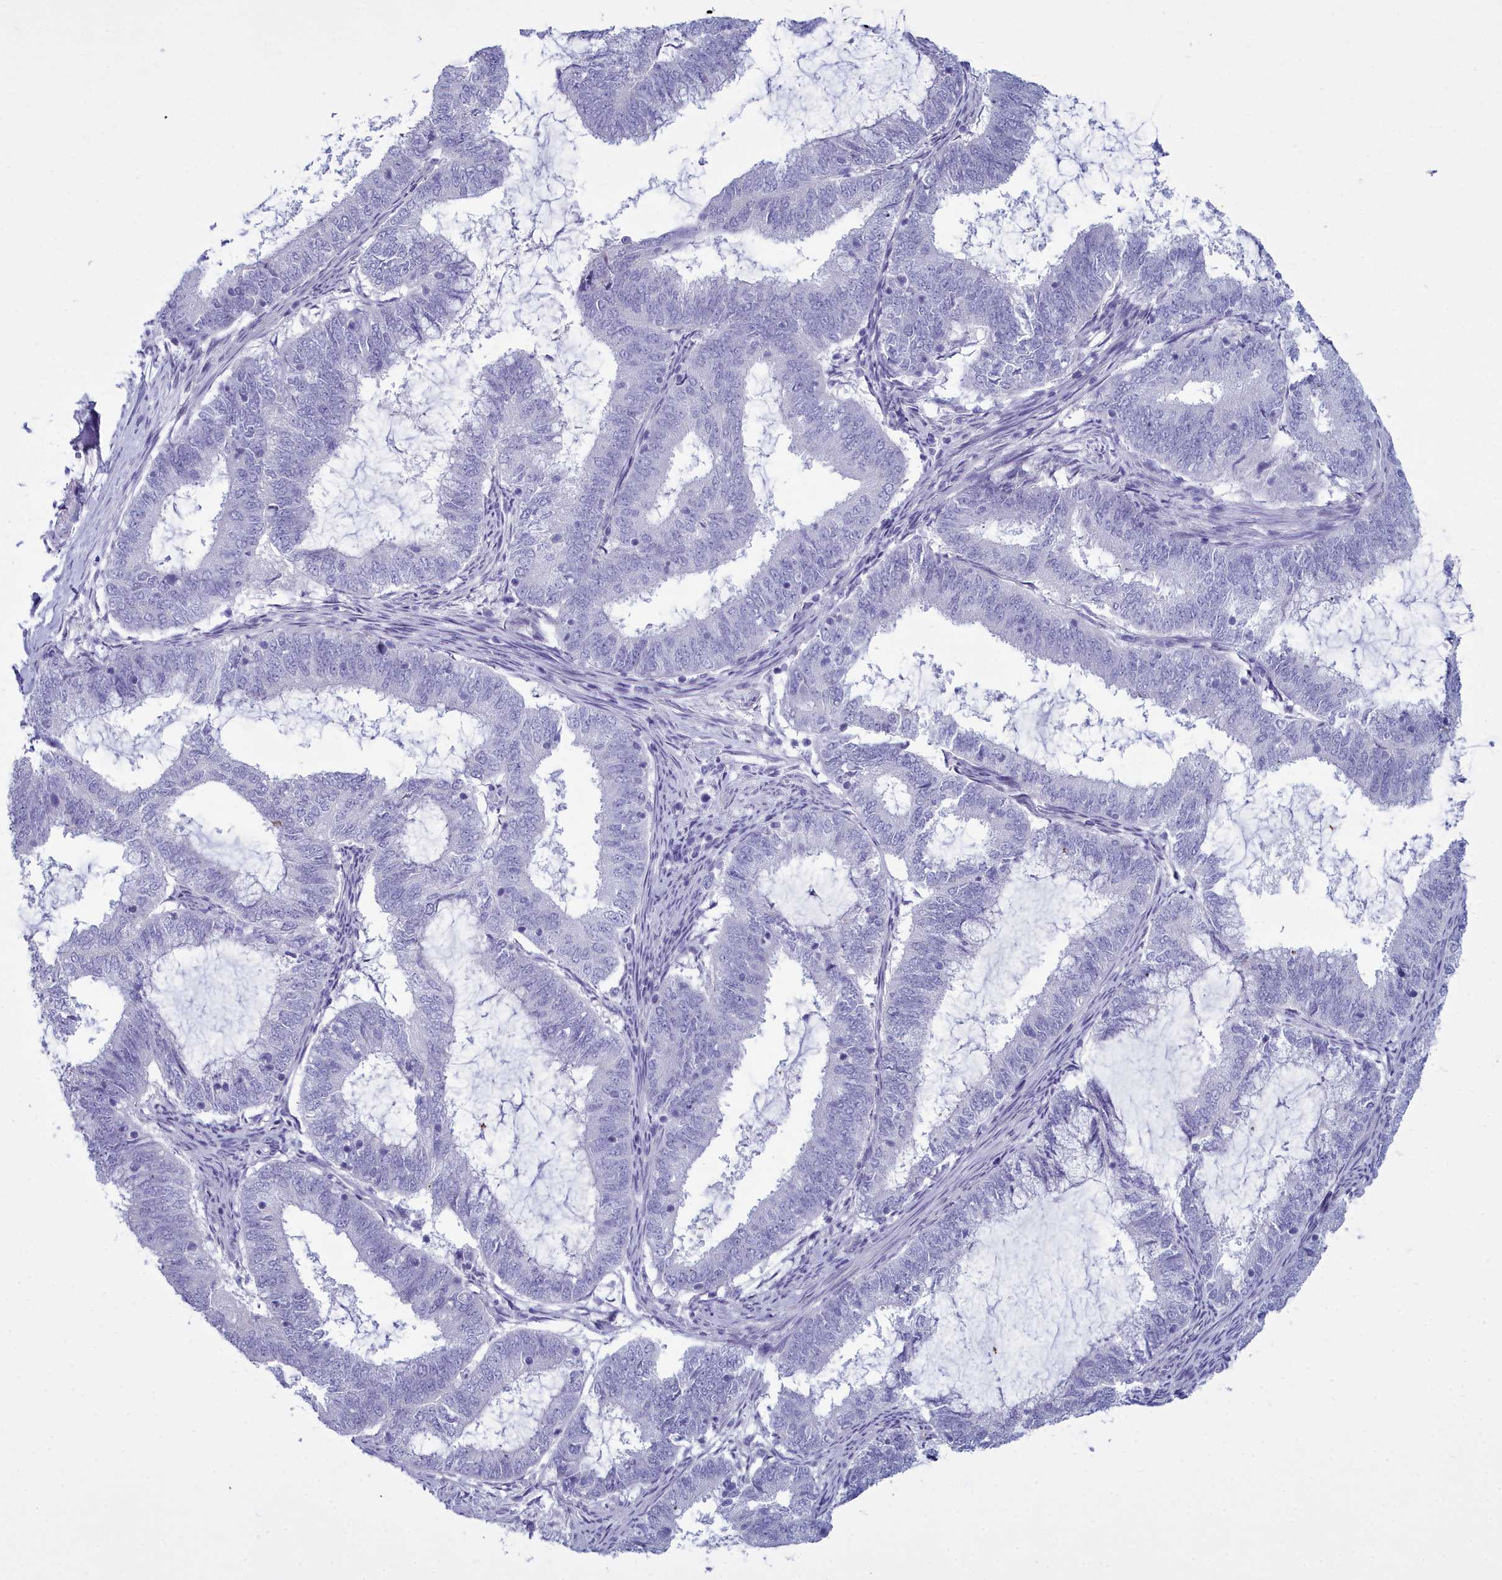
{"staining": {"intensity": "negative", "quantity": "none", "location": "none"}, "tissue": "endometrial cancer", "cell_type": "Tumor cells", "image_type": "cancer", "snomed": [{"axis": "morphology", "description": "Adenocarcinoma, NOS"}, {"axis": "topography", "description": "Endometrium"}], "caption": "A histopathology image of human endometrial cancer is negative for staining in tumor cells.", "gene": "MAP6", "patient": {"sex": "female", "age": 51}}